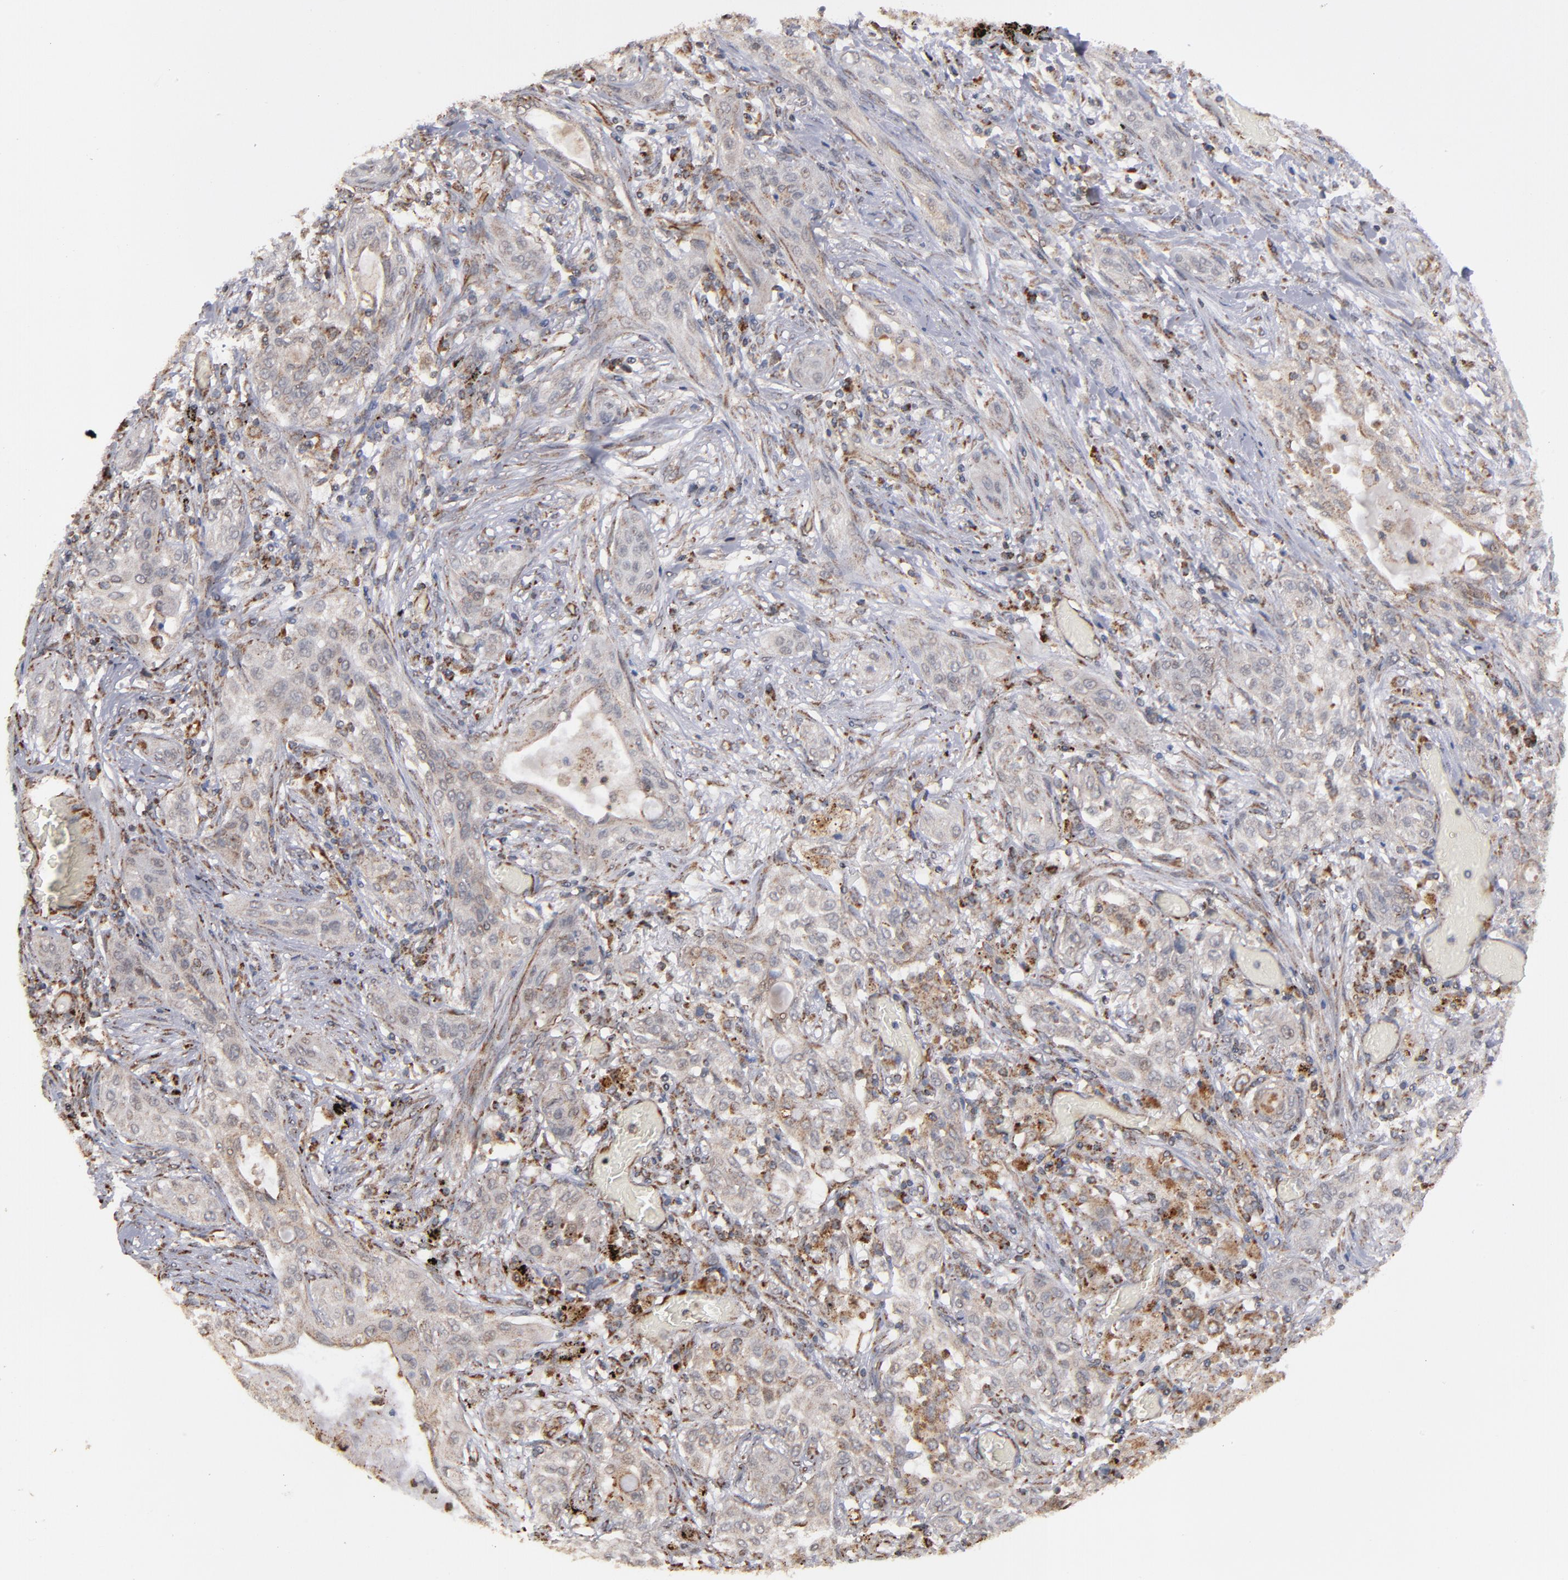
{"staining": {"intensity": "weak", "quantity": ">75%", "location": "cytoplasmic/membranous"}, "tissue": "lung cancer", "cell_type": "Tumor cells", "image_type": "cancer", "snomed": [{"axis": "morphology", "description": "Squamous cell carcinoma, NOS"}, {"axis": "topography", "description": "Lung"}], "caption": "Squamous cell carcinoma (lung) tissue exhibits weak cytoplasmic/membranous expression in about >75% of tumor cells, visualized by immunohistochemistry.", "gene": "MIPOL1", "patient": {"sex": "female", "age": 47}}